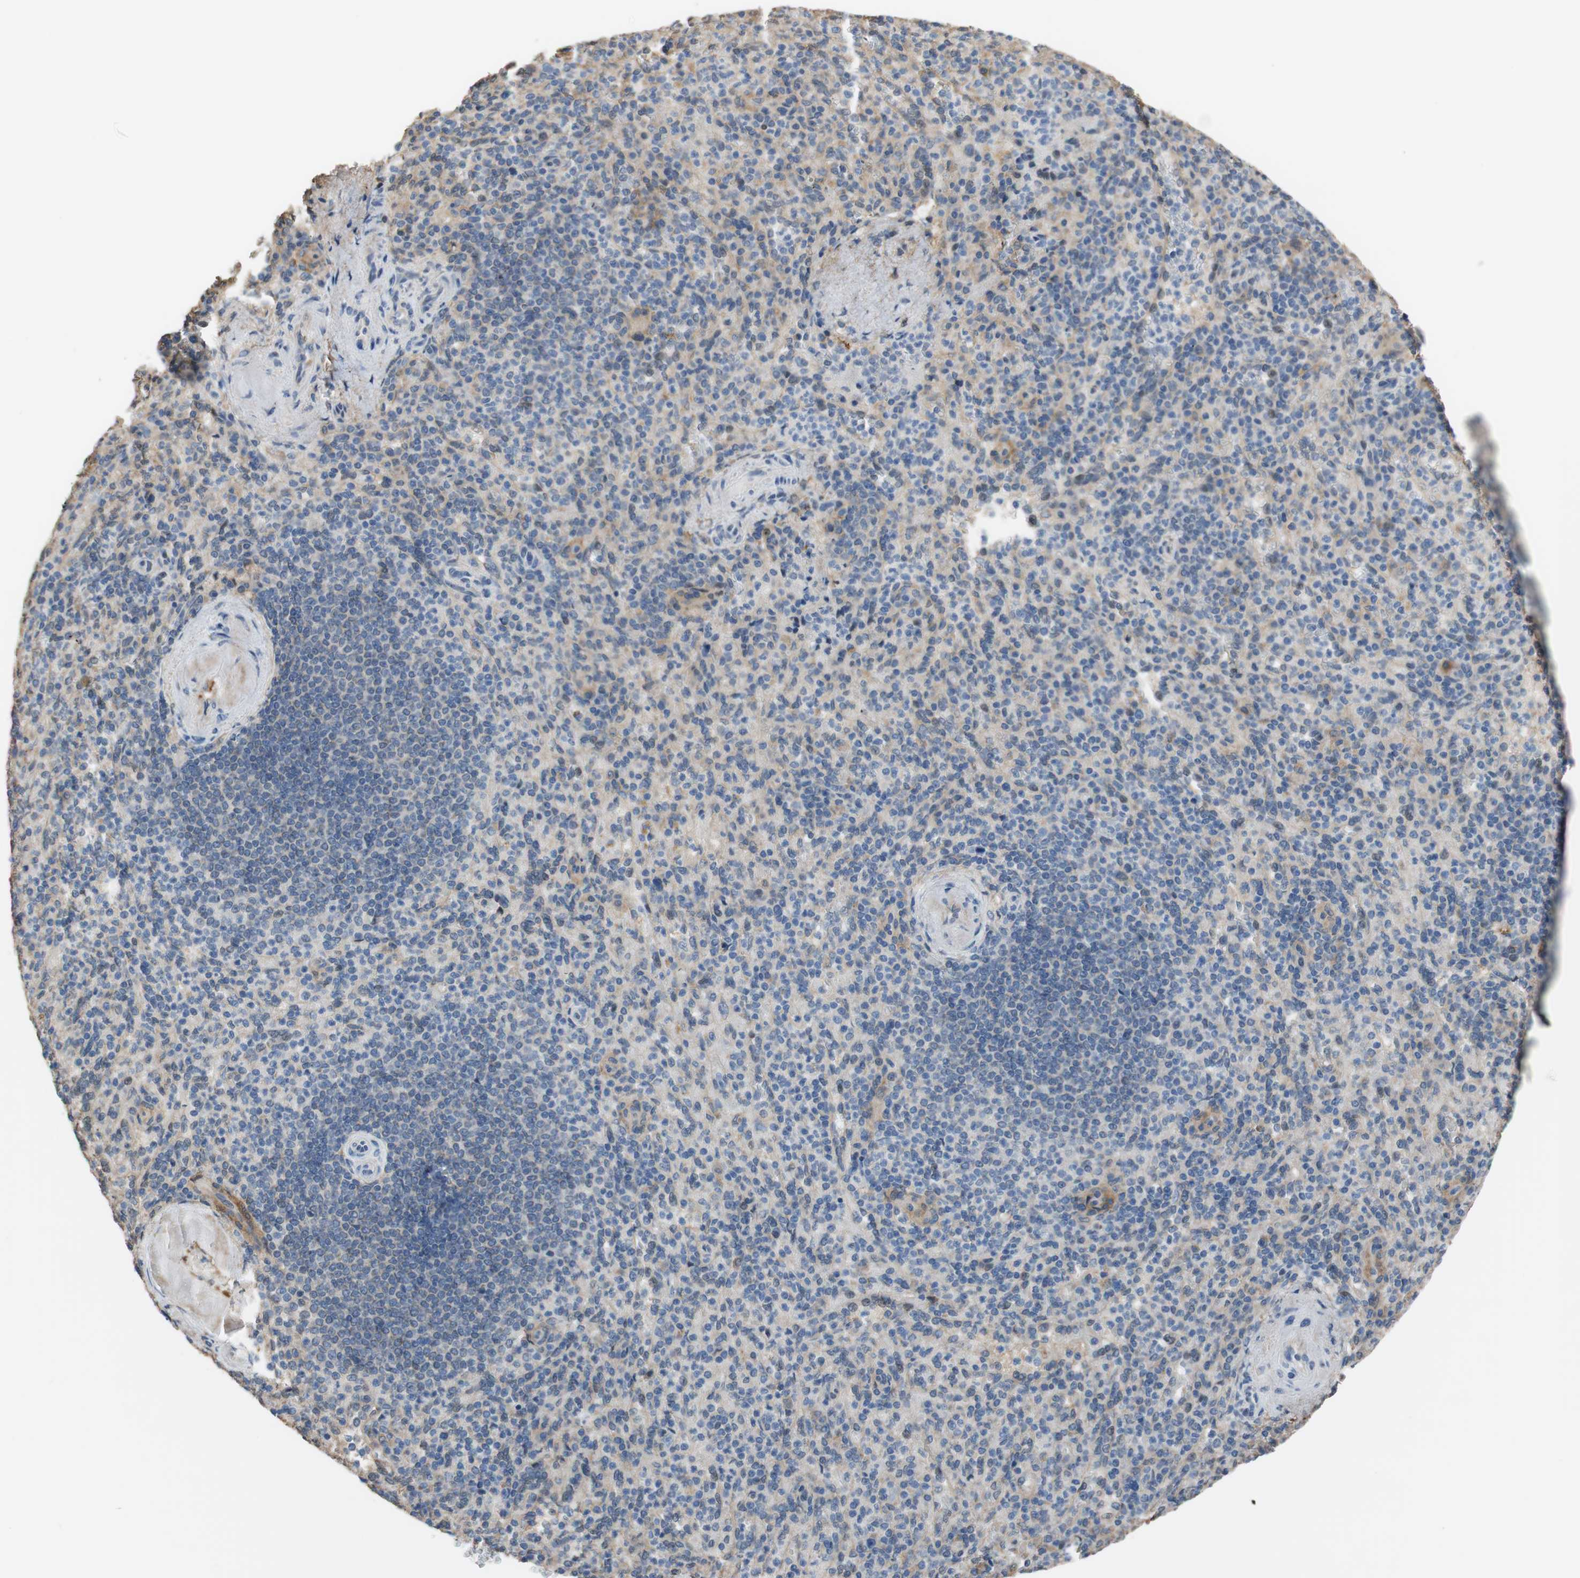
{"staining": {"intensity": "moderate", "quantity": "<25%", "location": "cytoplasmic/membranous"}, "tissue": "spleen", "cell_type": "Cells in red pulp", "image_type": "normal", "snomed": [{"axis": "morphology", "description": "Normal tissue, NOS"}, {"axis": "topography", "description": "Spleen"}], "caption": "A high-resolution image shows IHC staining of normal spleen, which displays moderate cytoplasmic/membranous staining in about <25% of cells in red pulp.", "gene": "ALDH1A2", "patient": {"sex": "female", "age": 74}}